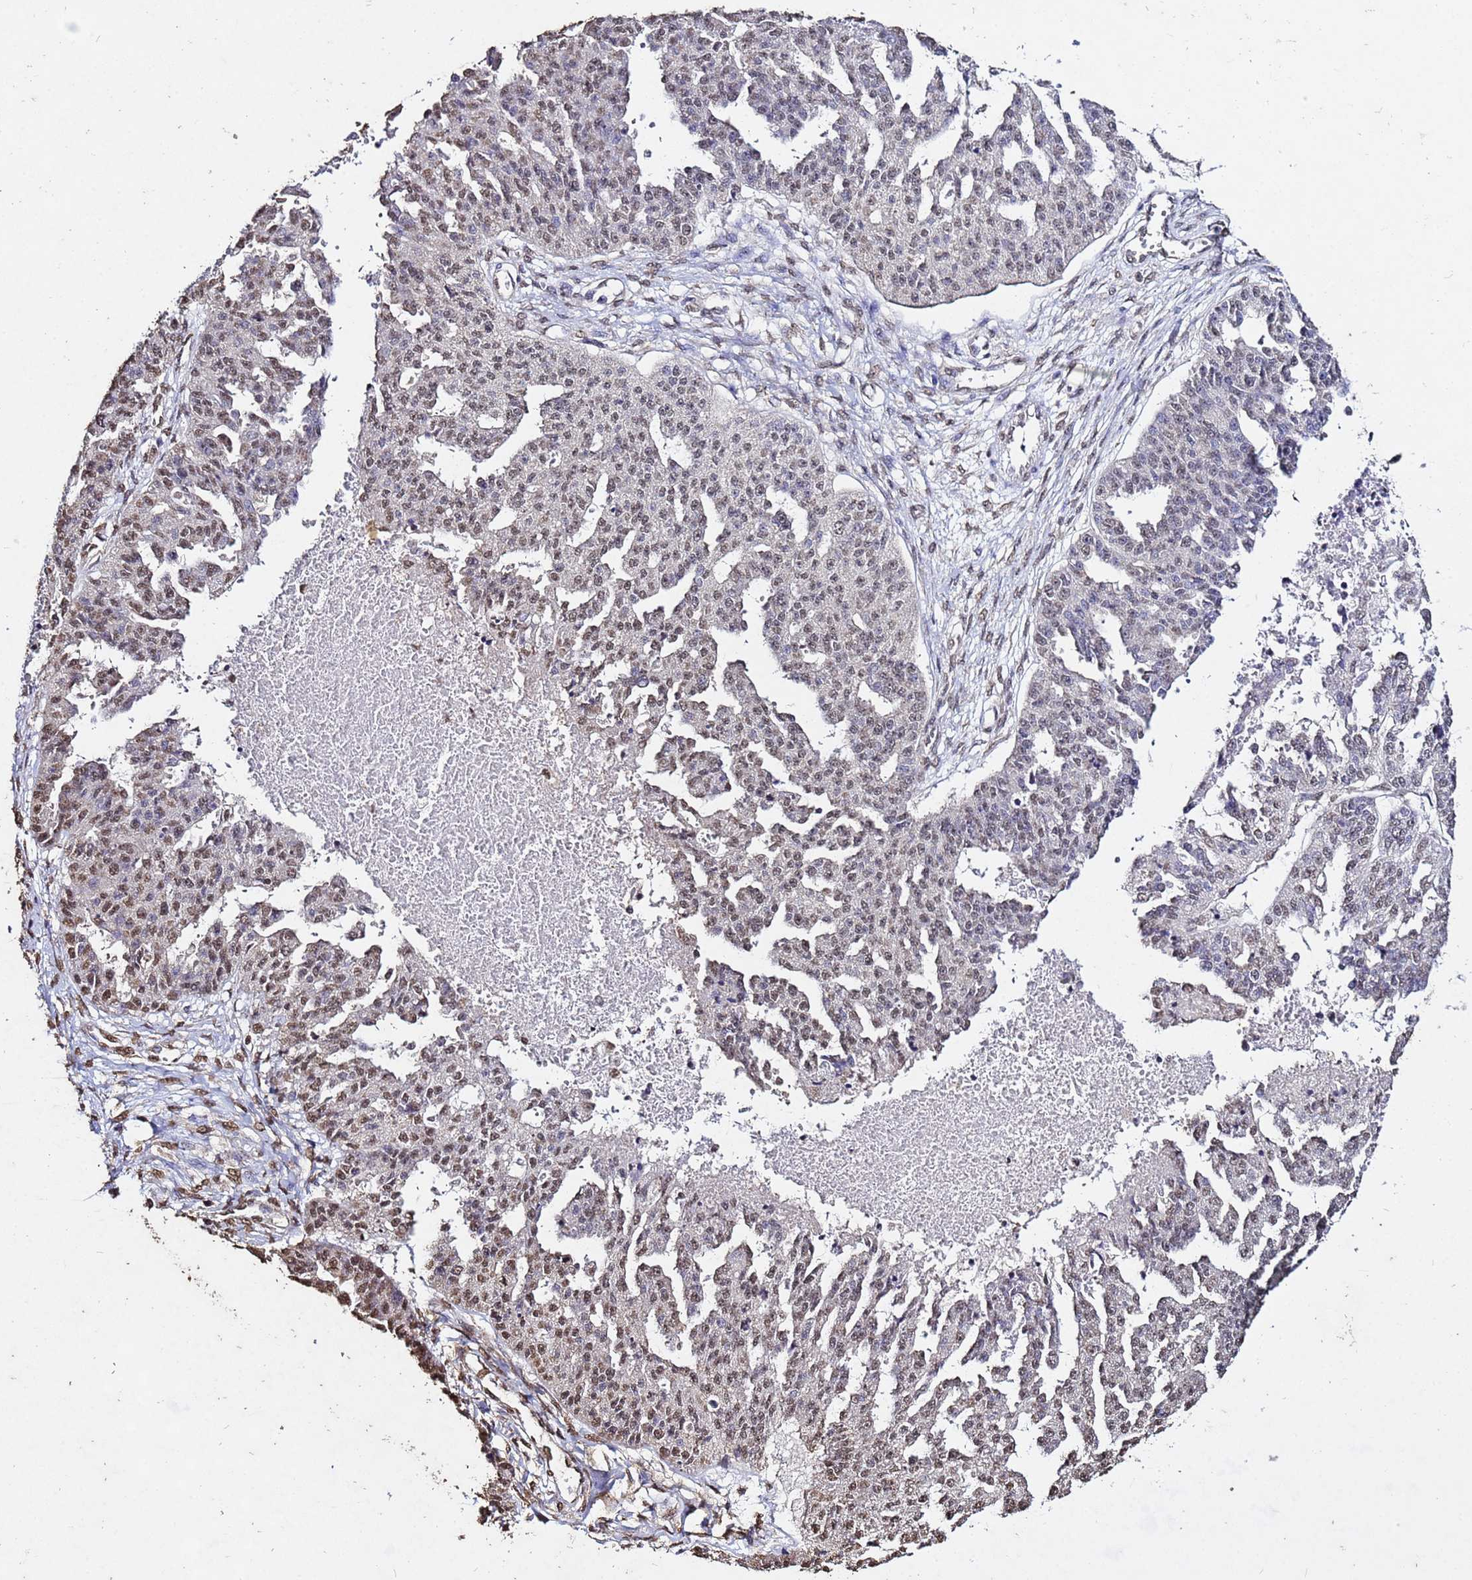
{"staining": {"intensity": "moderate", "quantity": ">75%", "location": "nuclear"}, "tissue": "ovarian cancer", "cell_type": "Tumor cells", "image_type": "cancer", "snomed": [{"axis": "morphology", "description": "Cystadenocarcinoma, serous, NOS"}, {"axis": "topography", "description": "Ovary"}], "caption": "A medium amount of moderate nuclear expression is appreciated in about >75% of tumor cells in ovarian serous cystadenocarcinoma tissue. (DAB = brown stain, brightfield microscopy at high magnification).", "gene": "MYOCD", "patient": {"sex": "female", "age": 58}}